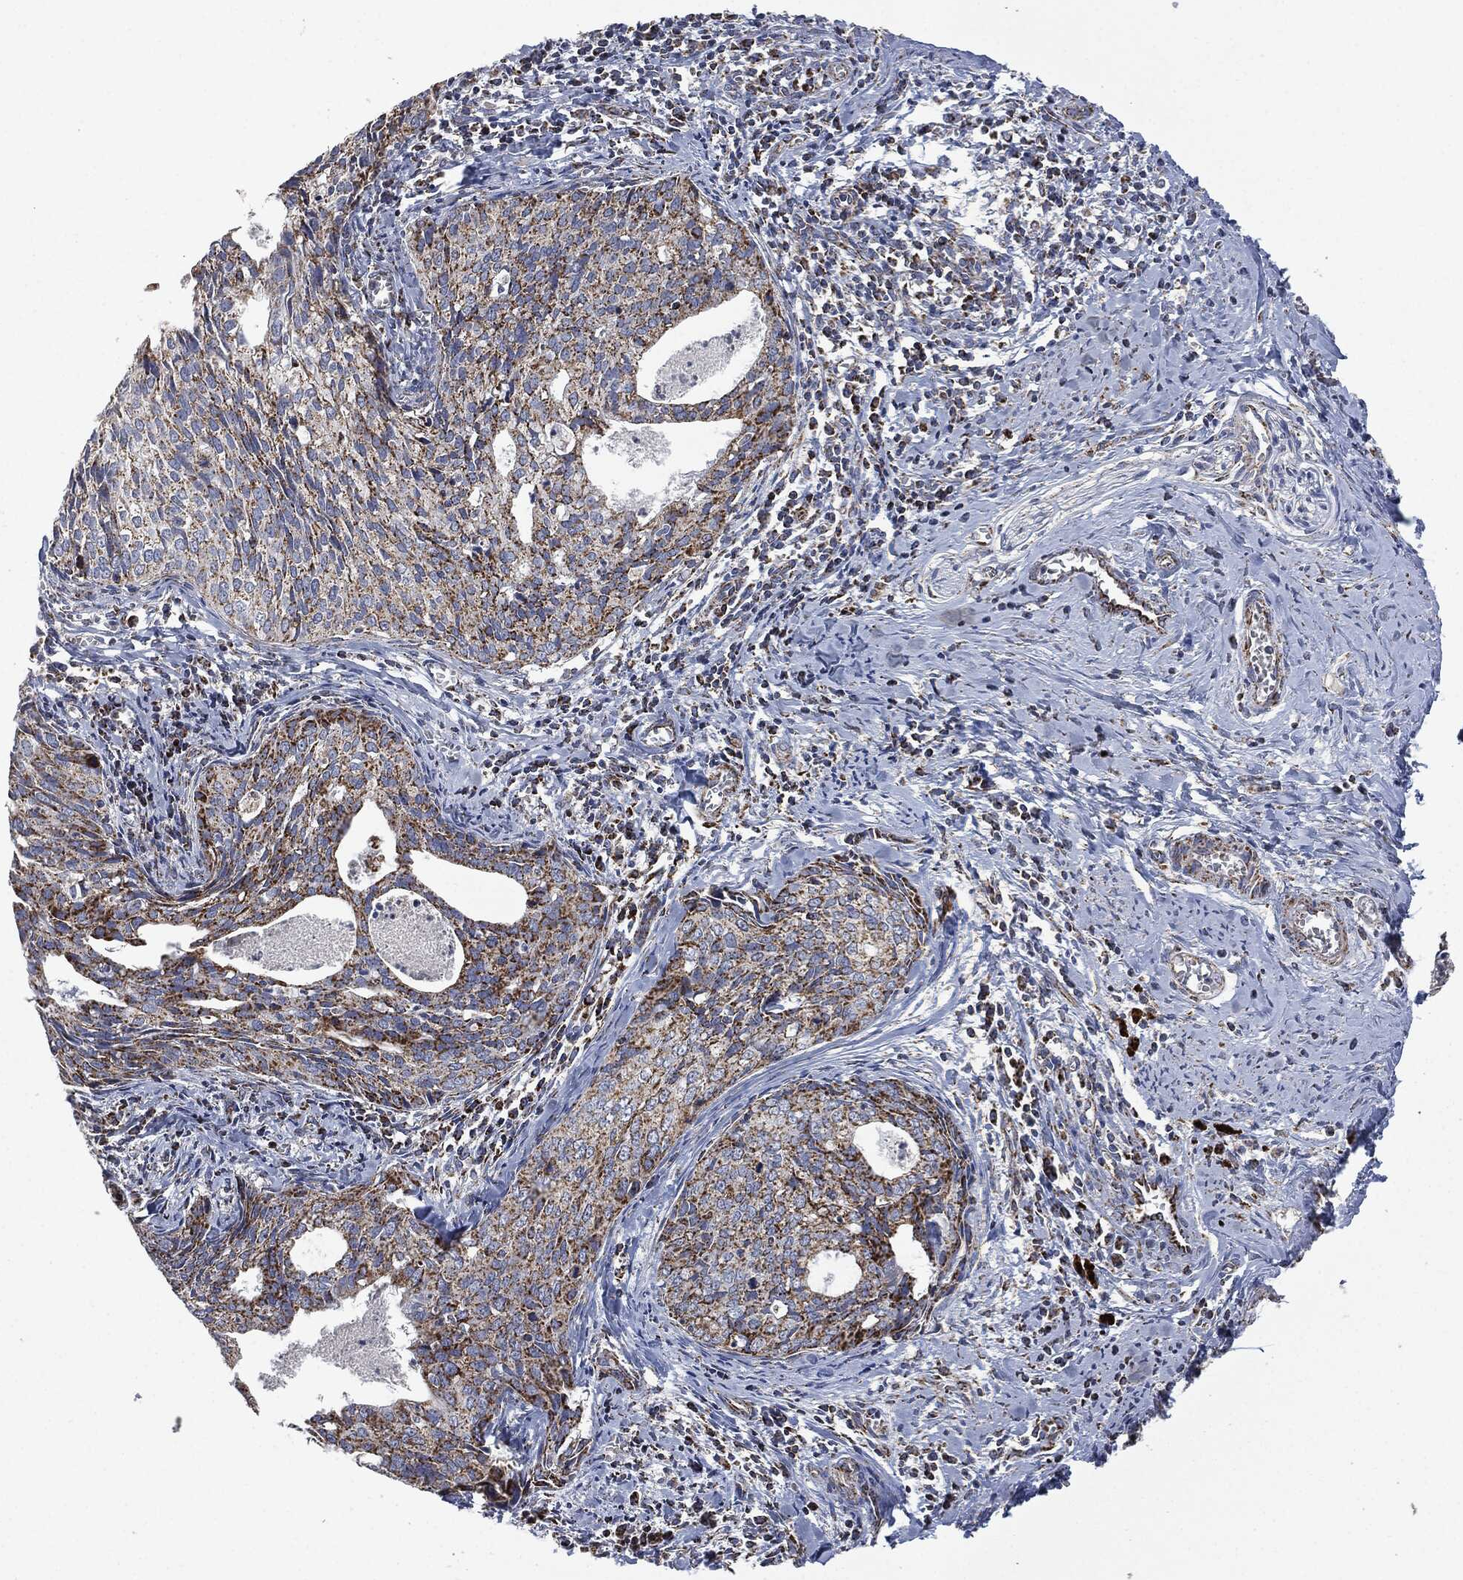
{"staining": {"intensity": "strong", "quantity": ">75%", "location": "cytoplasmic/membranous"}, "tissue": "cervical cancer", "cell_type": "Tumor cells", "image_type": "cancer", "snomed": [{"axis": "morphology", "description": "Squamous cell carcinoma, NOS"}, {"axis": "topography", "description": "Cervix"}], "caption": "This image exhibits squamous cell carcinoma (cervical) stained with immunohistochemistry (IHC) to label a protein in brown. The cytoplasmic/membranous of tumor cells show strong positivity for the protein. Nuclei are counter-stained blue.", "gene": "RYK", "patient": {"sex": "female", "age": 29}}